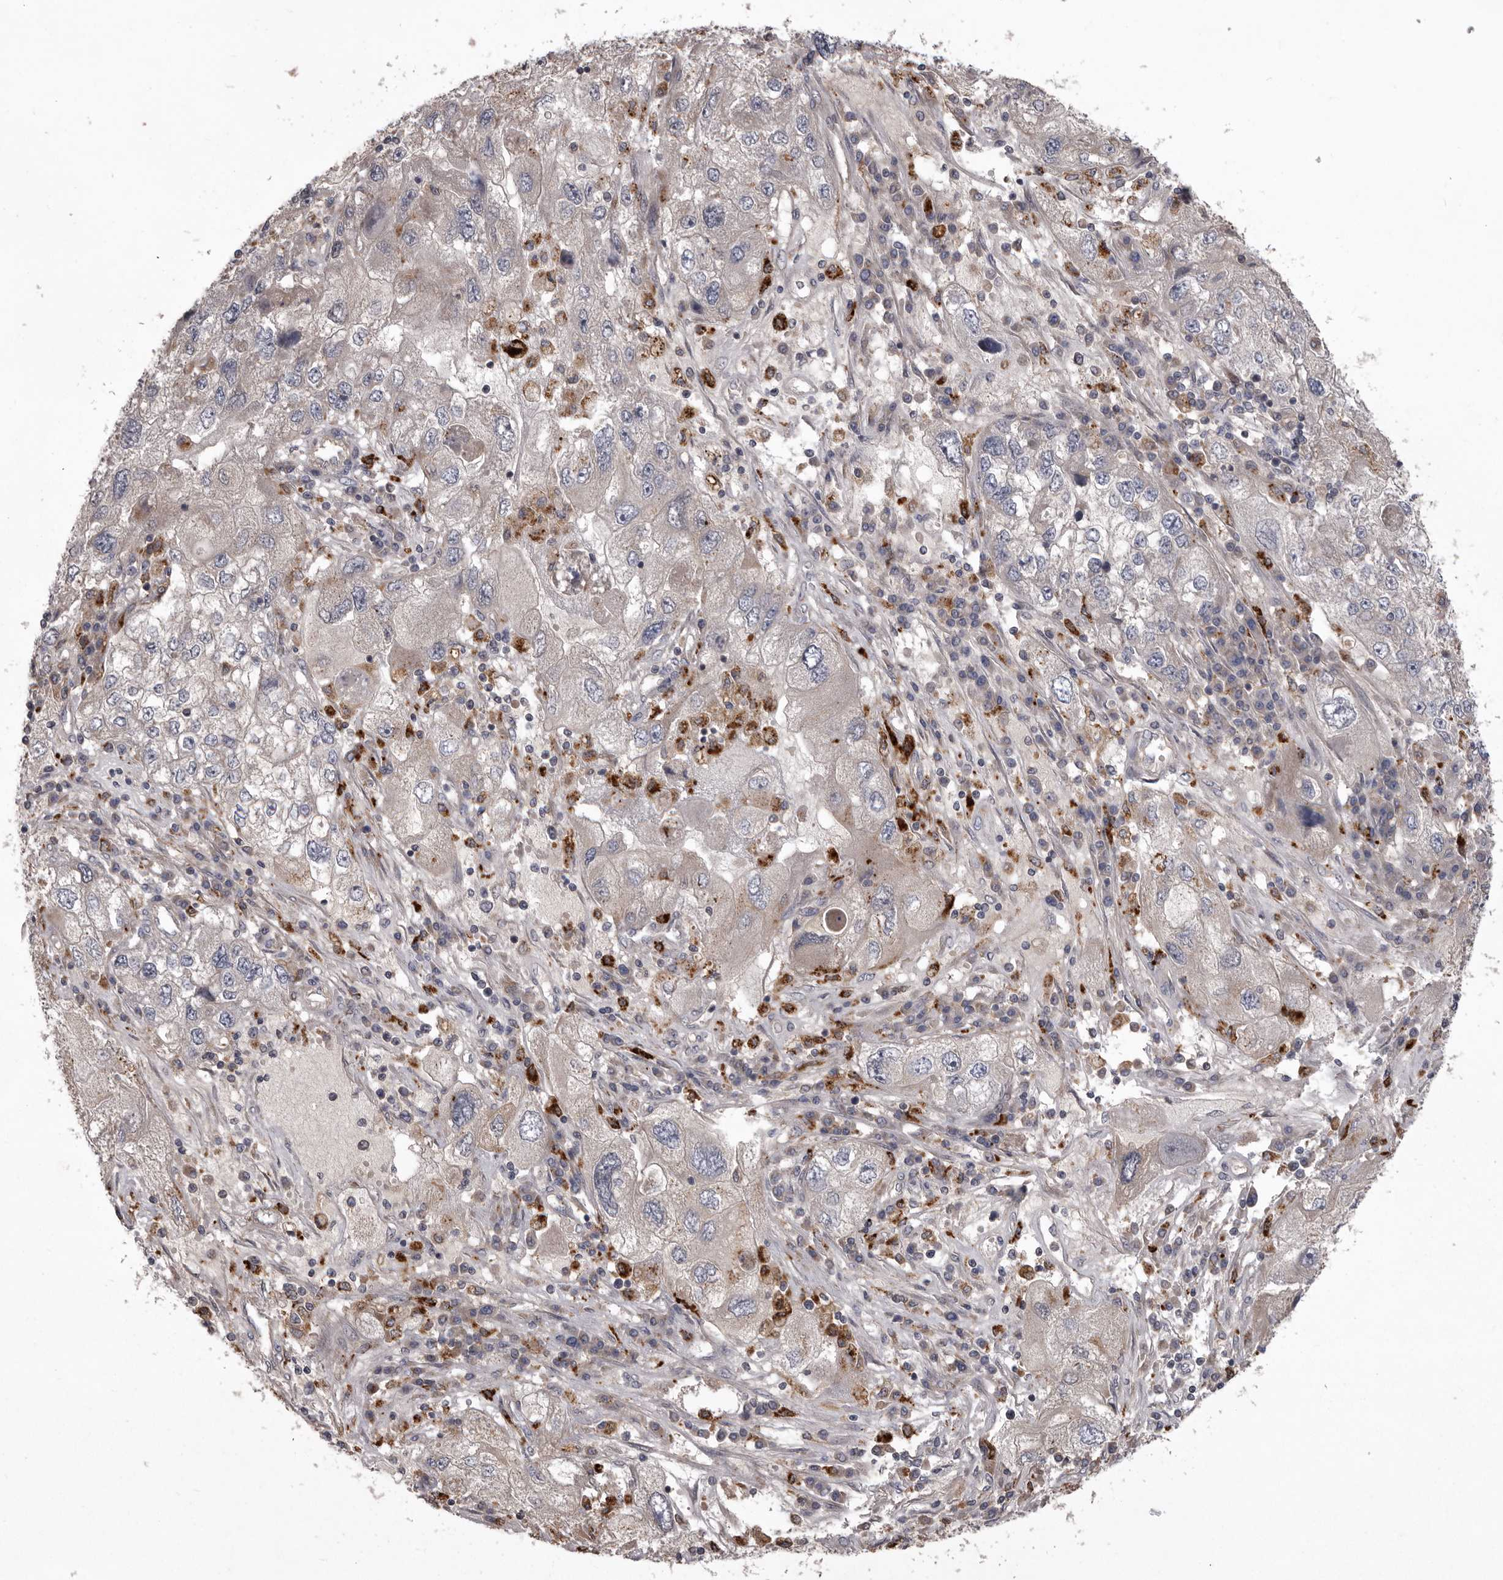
{"staining": {"intensity": "weak", "quantity": "<25%", "location": "cytoplasmic/membranous"}, "tissue": "endometrial cancer", "cell_type": "Tumor cells", "image_type": "cancer", "snomed": [{"axis": "morphology", "description": "Adenocarcinoma, NOS"}, {"axis": "topography", "description": "Endometrium"}], "caption": "Immunohistochemistry (IHC) of adenocarcinoma (endometrial) demonstrates no staining in tumor cells. (DAB IHC, high magnification).", "gene": "WDR47", "patient": {"sex": "female", "age": 49}}